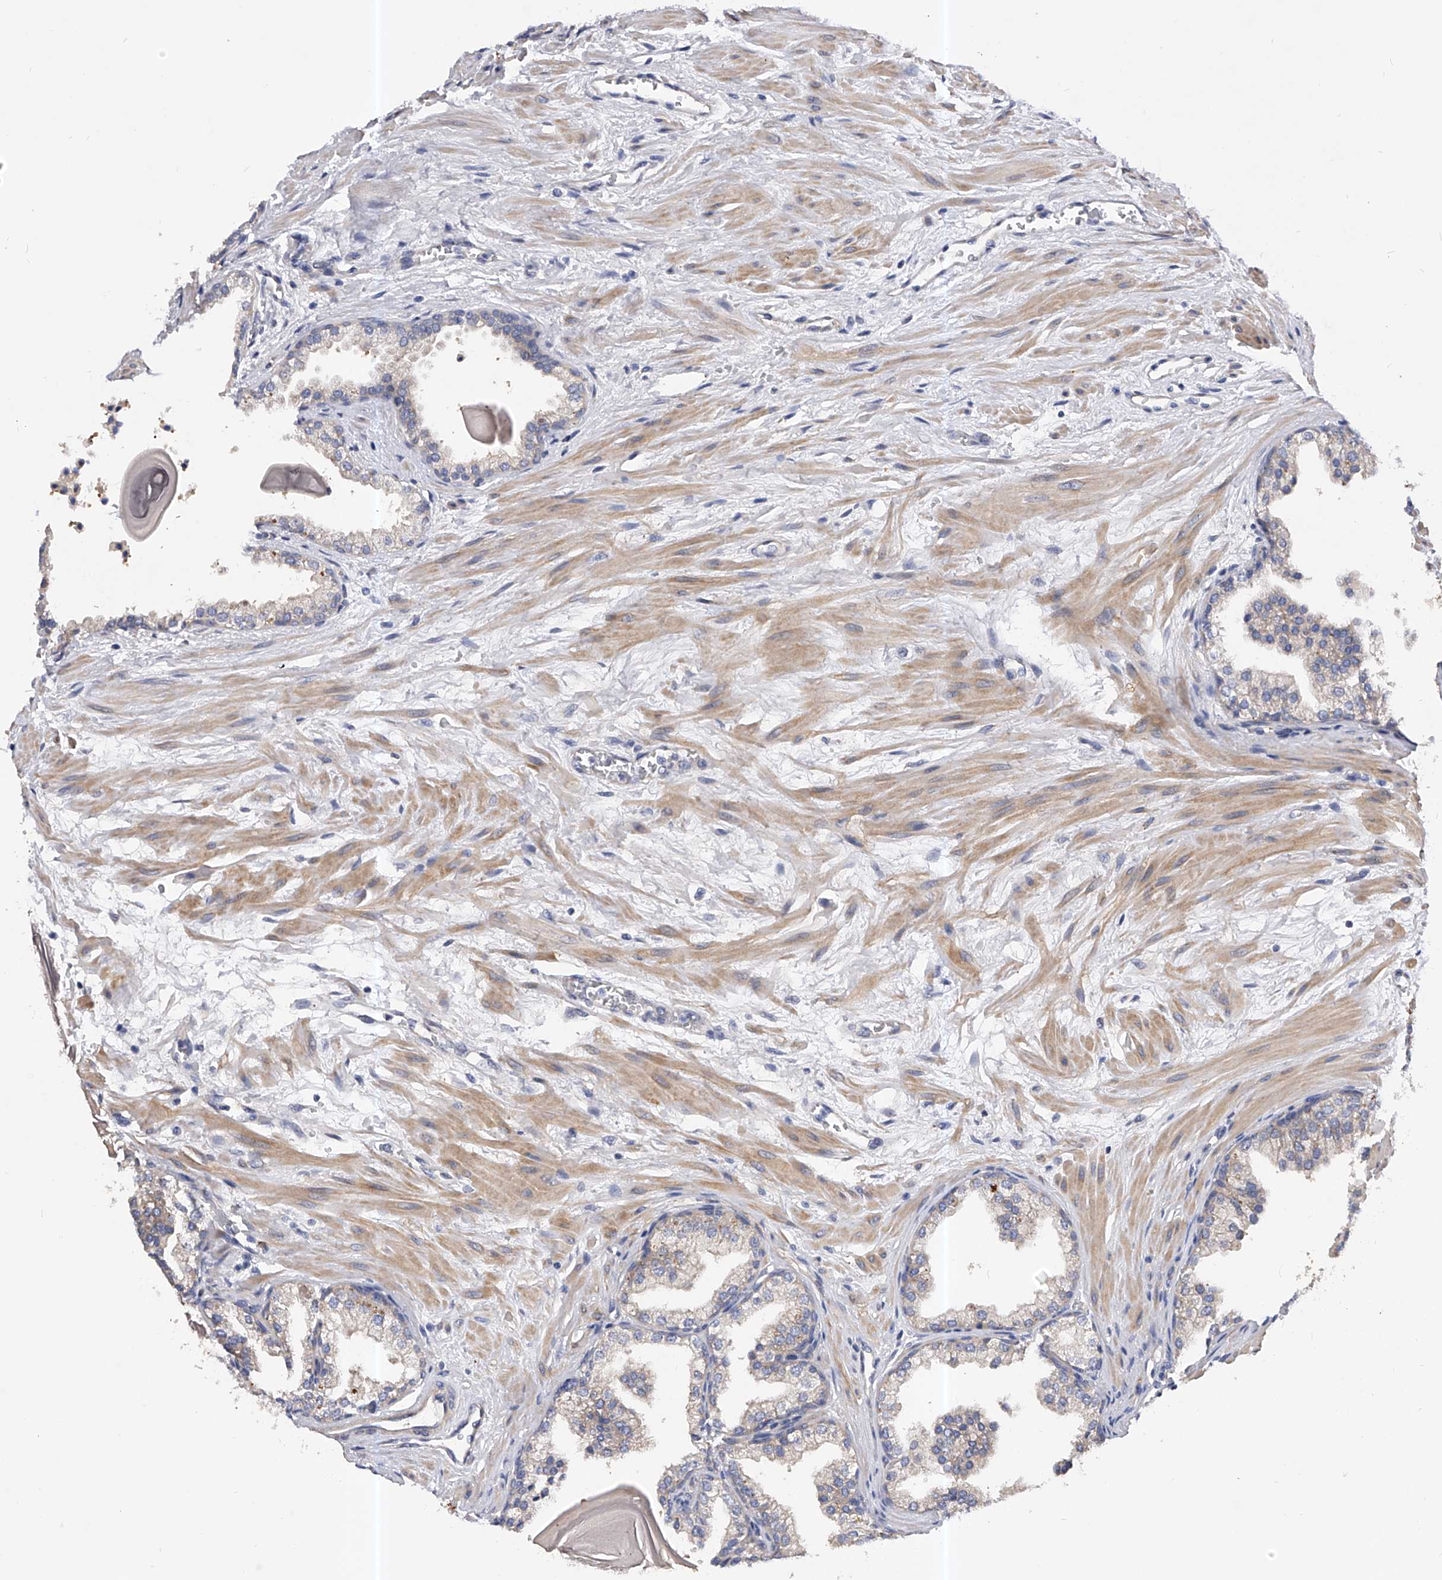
{"staining": {"intensity": "negative", "quantity": "none", "location": "none"}, "tissue": "prostate", "cell_type": "Glandular cells", "image_type": "normal", "snomed": [{"axis": "morphology", "description": "Normal tissue, NOS"}, {"axis": "topography", "description": "Prostate"}], "caption": "DAB (3,3'-diaminobenzidine) immunohistochemical staining of unremarkable prostate displays no significant staining in glandular cells. (DAB (3,3'-diaminobenzidine) immunohistochemistry (IHC) visualized using brightfield microscopy, high magnification).", "gene": "PPP5C", "patient": {"sex": "male", "age": 48}}